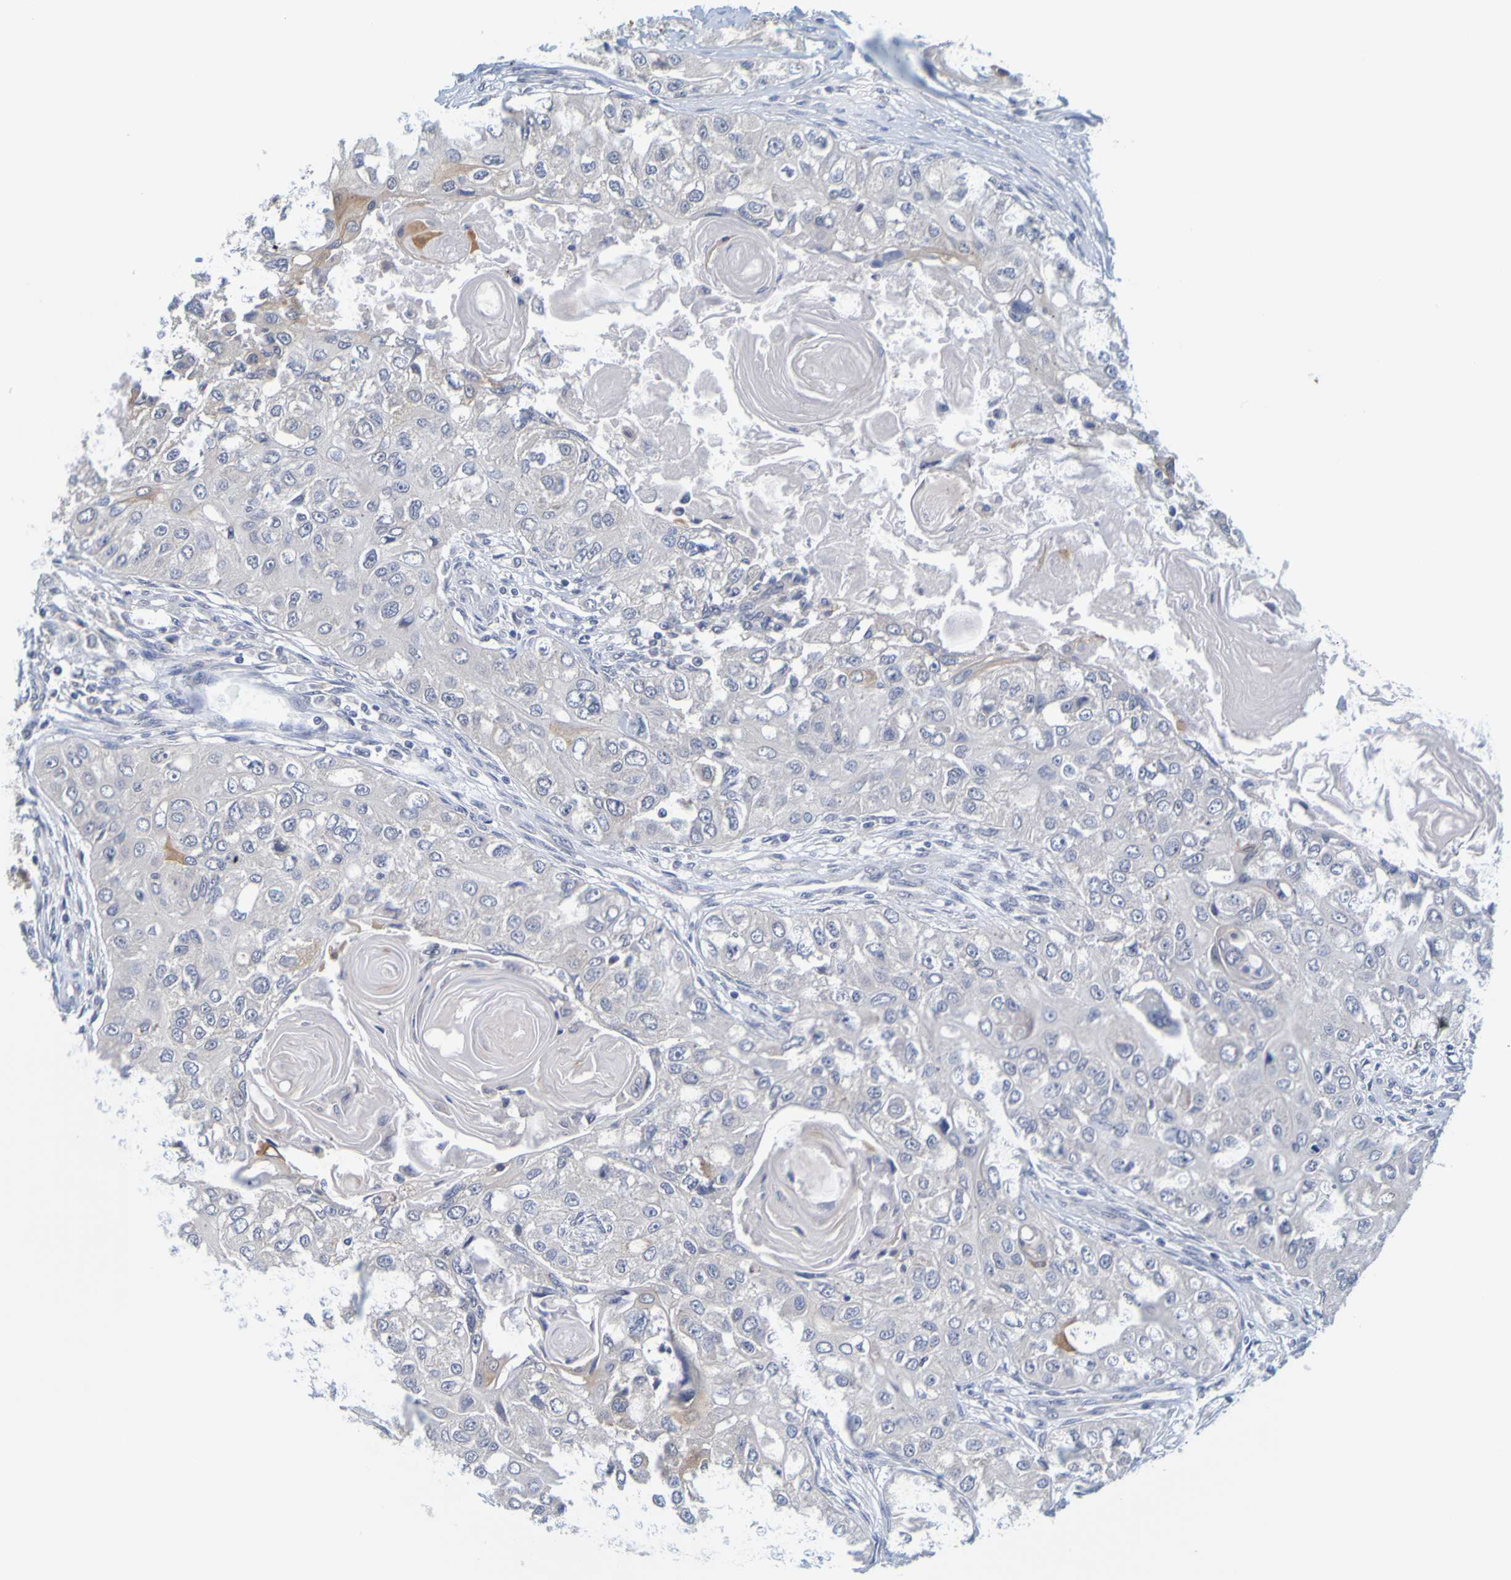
{"staining": {"intensity": "negative", "quantity": "none", "location": "none"}, "tissue": "head and neck cancer", "cell_type": "Tumor cells", "image_type": "cancer", "snomed": [{"axis": "morphology", "description": "Normal tissue, NOS"}, {"axis": "morphology", "description": "Squamous cell carcinoma, NOS"}, {"axis": "topography", "description": "Skeletal muscle"}, {"axis": "topography", "description": "Head-Neck"}], "caption": "The histopathology image demonstrates no significant positivity in tumor cells of head and neck cancer.", "gene": "ENDOU", "patient": {"sex": "male", "age": 51}}